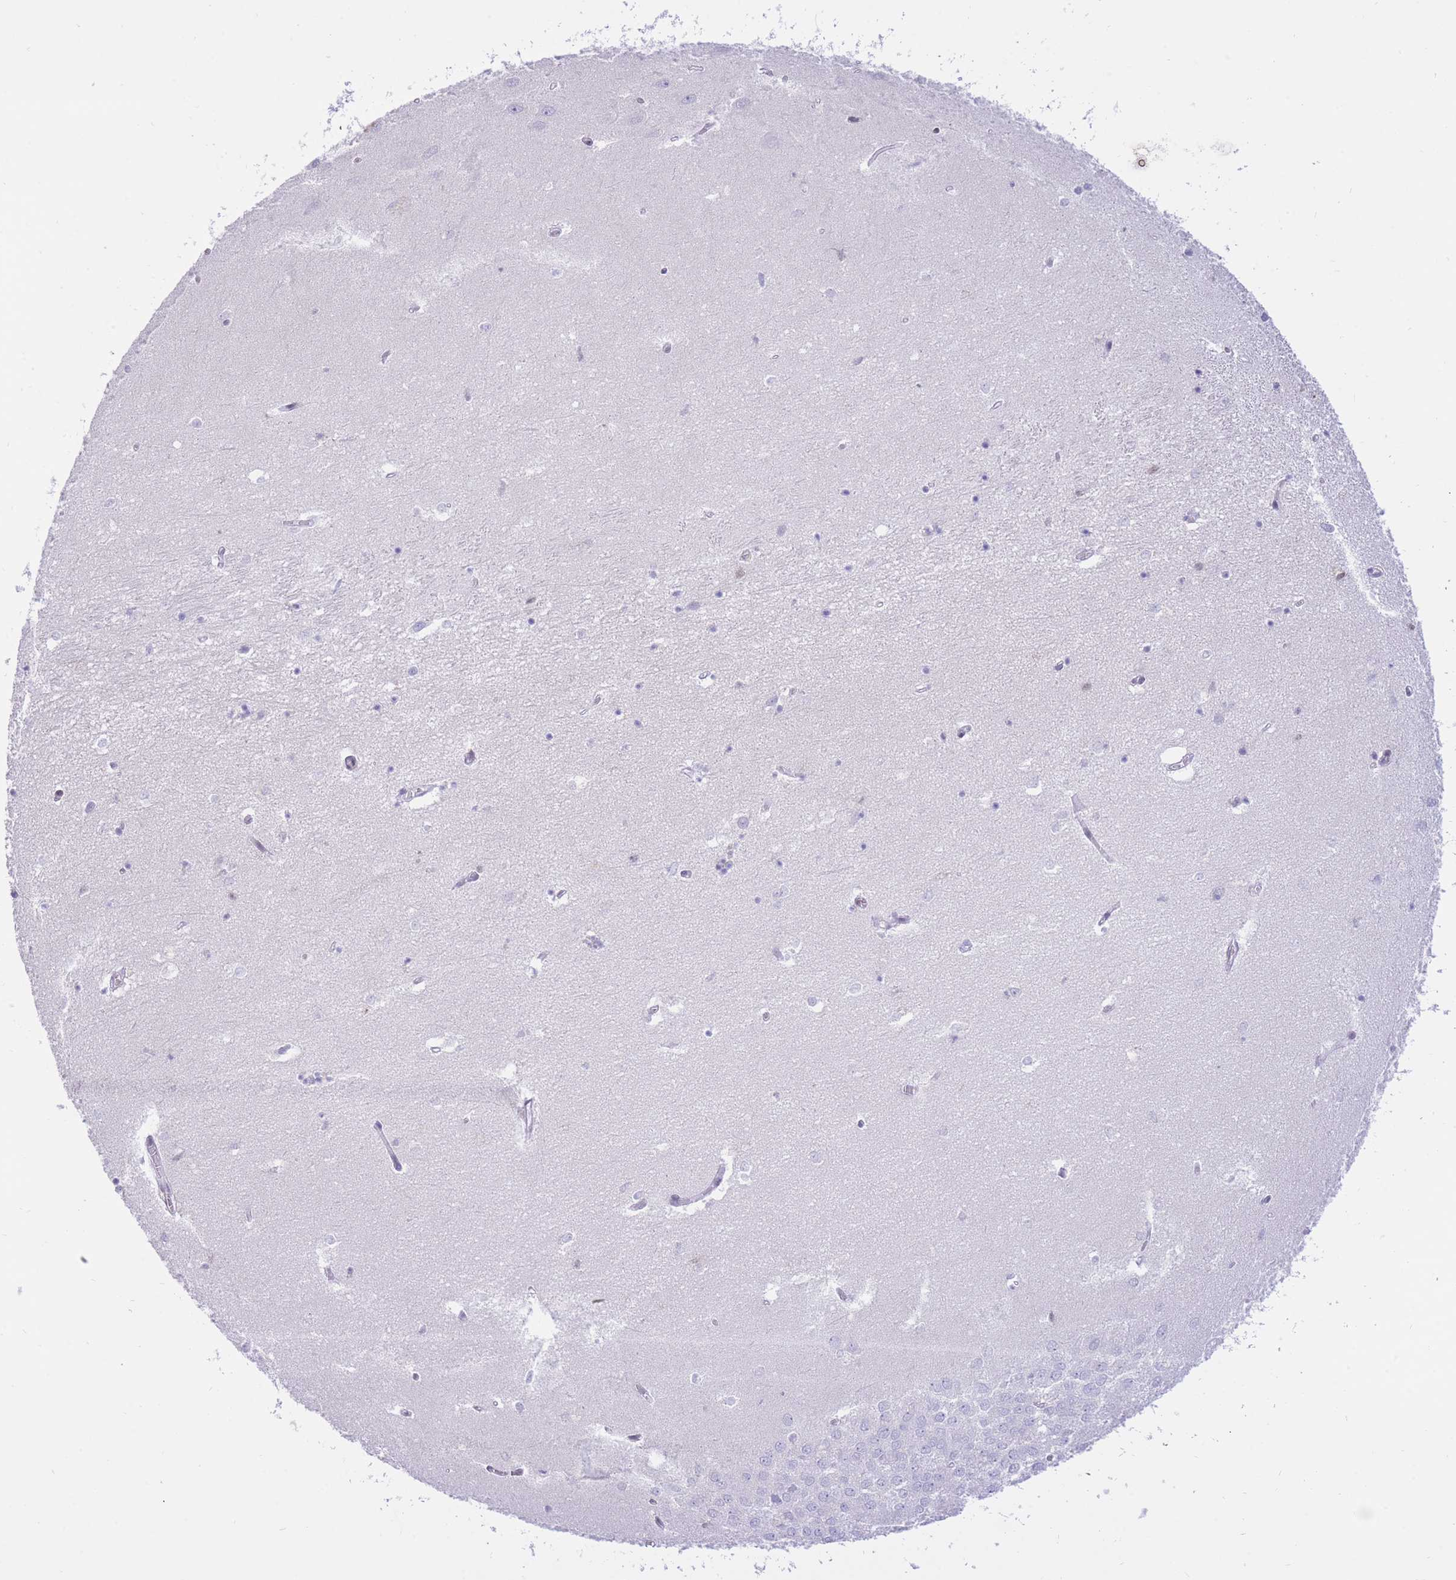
{"staining": {"intensity": "negative", "quantity": "none", "location": "none"}, "tissue": "hippocampus", "cell_type": "Glial cells", "image_type": "normal", "snomed": [{"axis": "morphology", "description": "Normal tissue, NOS"}, {"axis": "topography", "description": "Hippocampus"}], "caption": "Human hippocampus stained for a protein using immunohistochemistry displays no expression in glial cells.", "gene": "HMGN1", "patient": {"sex": "female", "age": 64}}